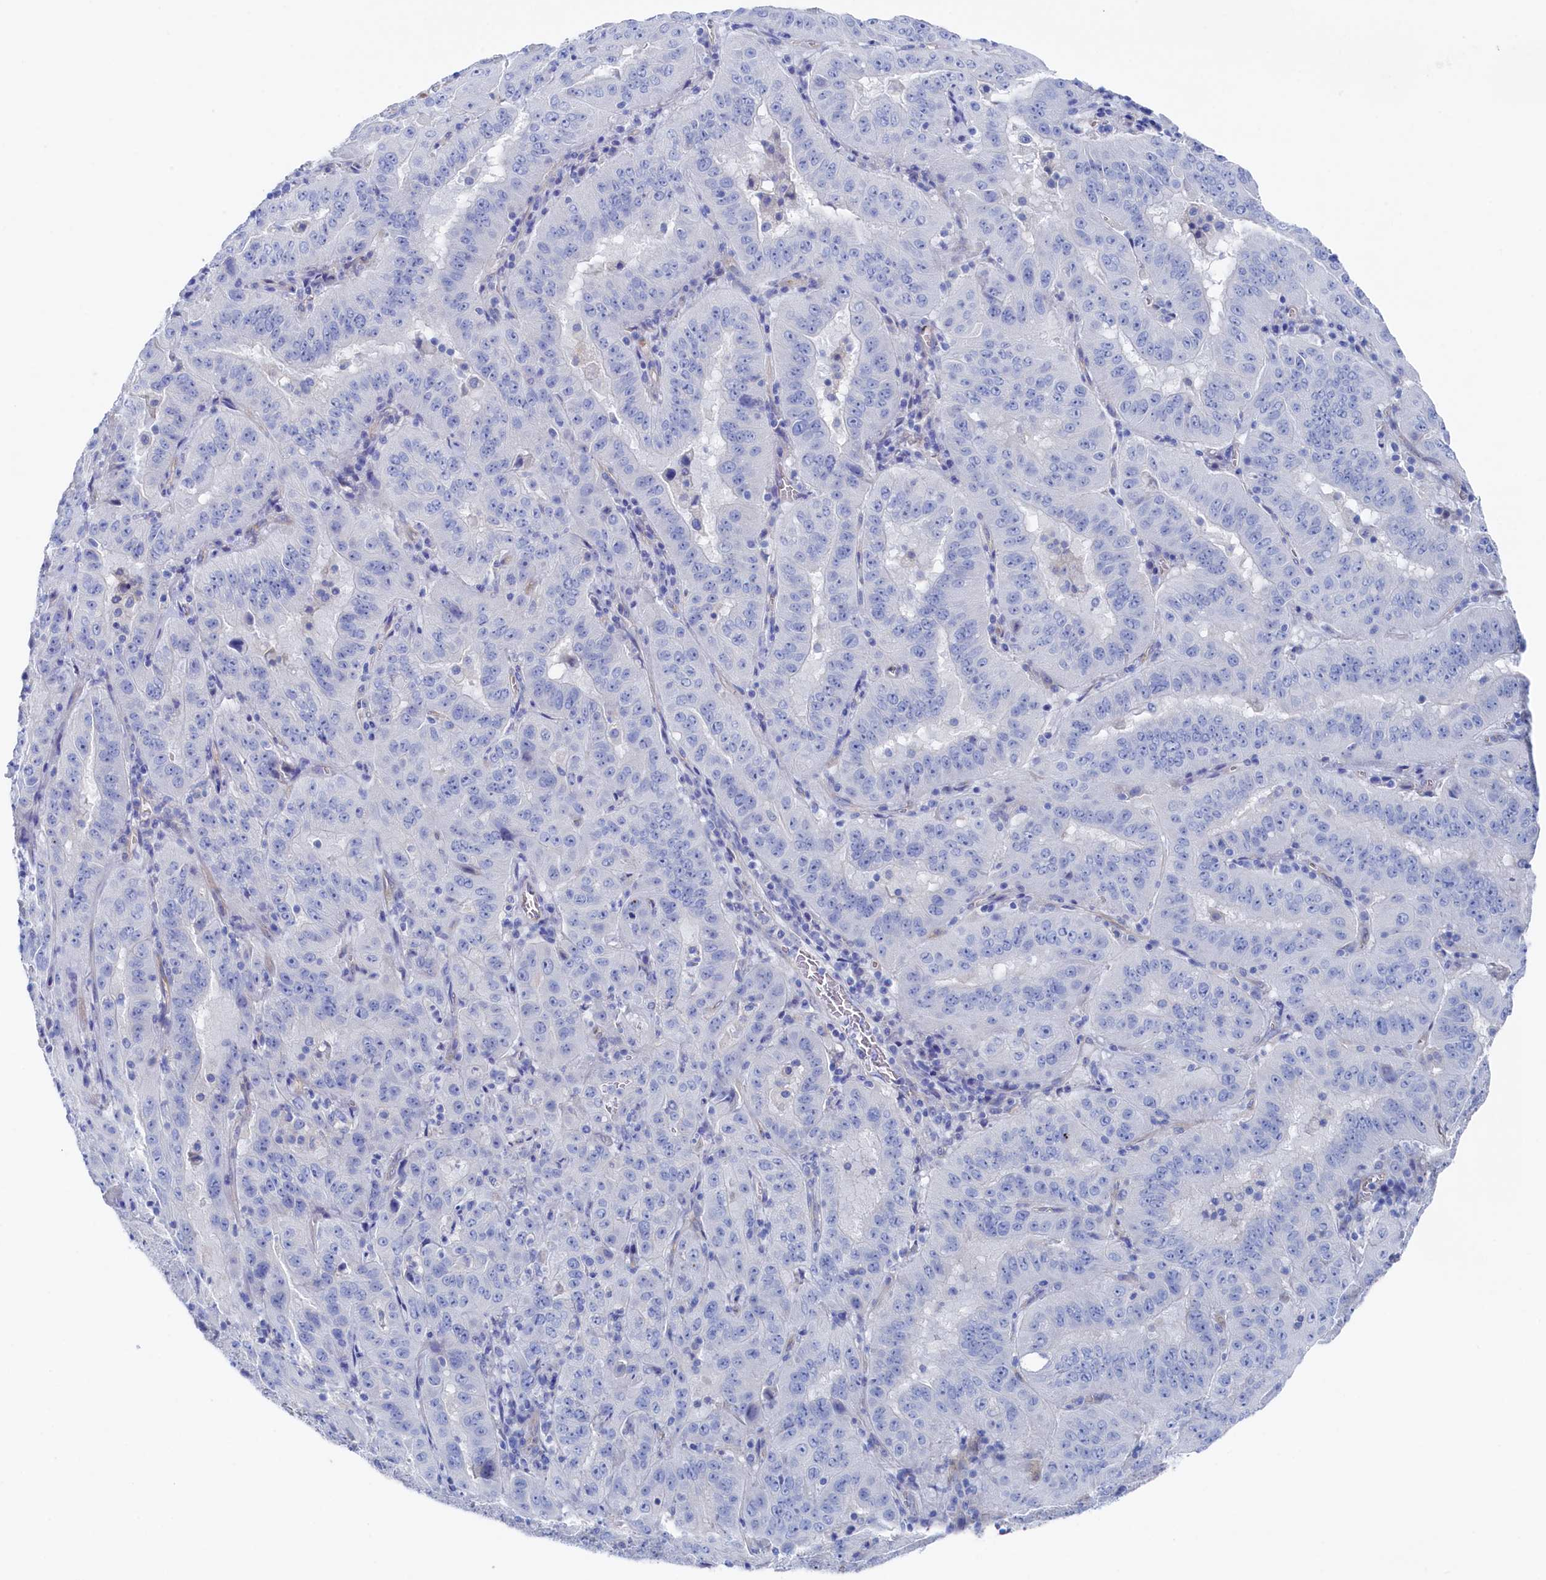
{"staining": {"intensity": "negative", "quantity": "none", "location": "none"}, "tissue": "pancreatic cancer", "cell_type": "Tumor cells", "image_type": "cancer", "snomed": [{"axis": "morphology", "description": "Adenocarcinoma, NOS"}, {"axis": "topography", "description": "Pancreas"}], "caption": "A high-resolution photomicrograph shows immunohistochemistry (IHC) staining of adenocarcinoma (pancreatic), which displays no significant positivity in tumor cells.", "gene": "TMOD2", "patient": {"sex": "male", "age": 63}}